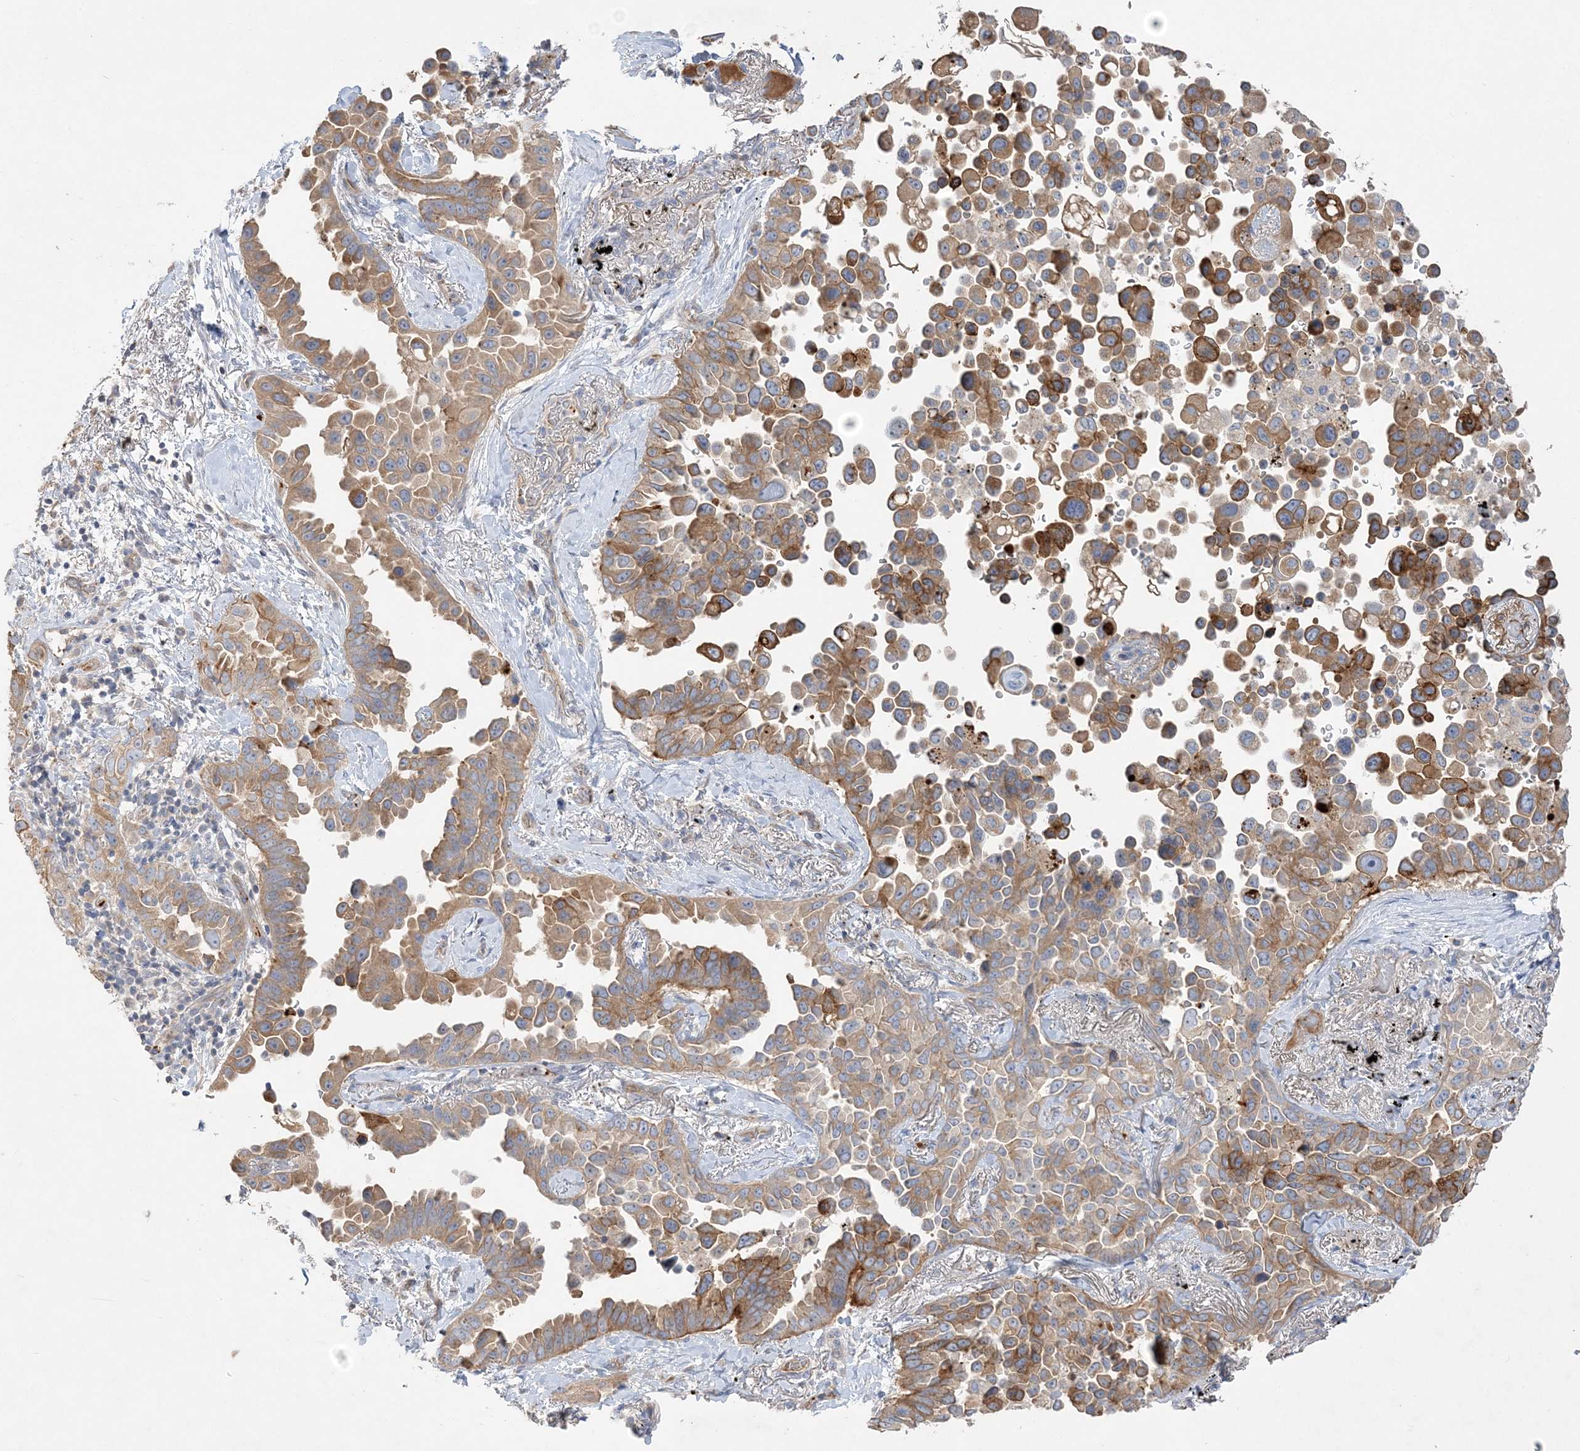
{"staining": {"intensity": "moderate", "quantity": ">75%", "location": "cytoplasmic/membranous"}, "tissue": "lung cancer", "cell_type": "Tumor cells", "image_type": "cancer", "snomed": [{"axis": "morphology", "description": "Adenocarcinoma, NOS"}, {"axis": "topography", "description": "Lung"}], "caption": "DAB (3,3'-diaminobenzidine) immunohistochemical staining of lung cancer shows moderate cytoplasmic/membranous protein expression in about >75% of tumor cells.", "gene": "ADCK2", "patient": {"sex": "female", "age": 67}}